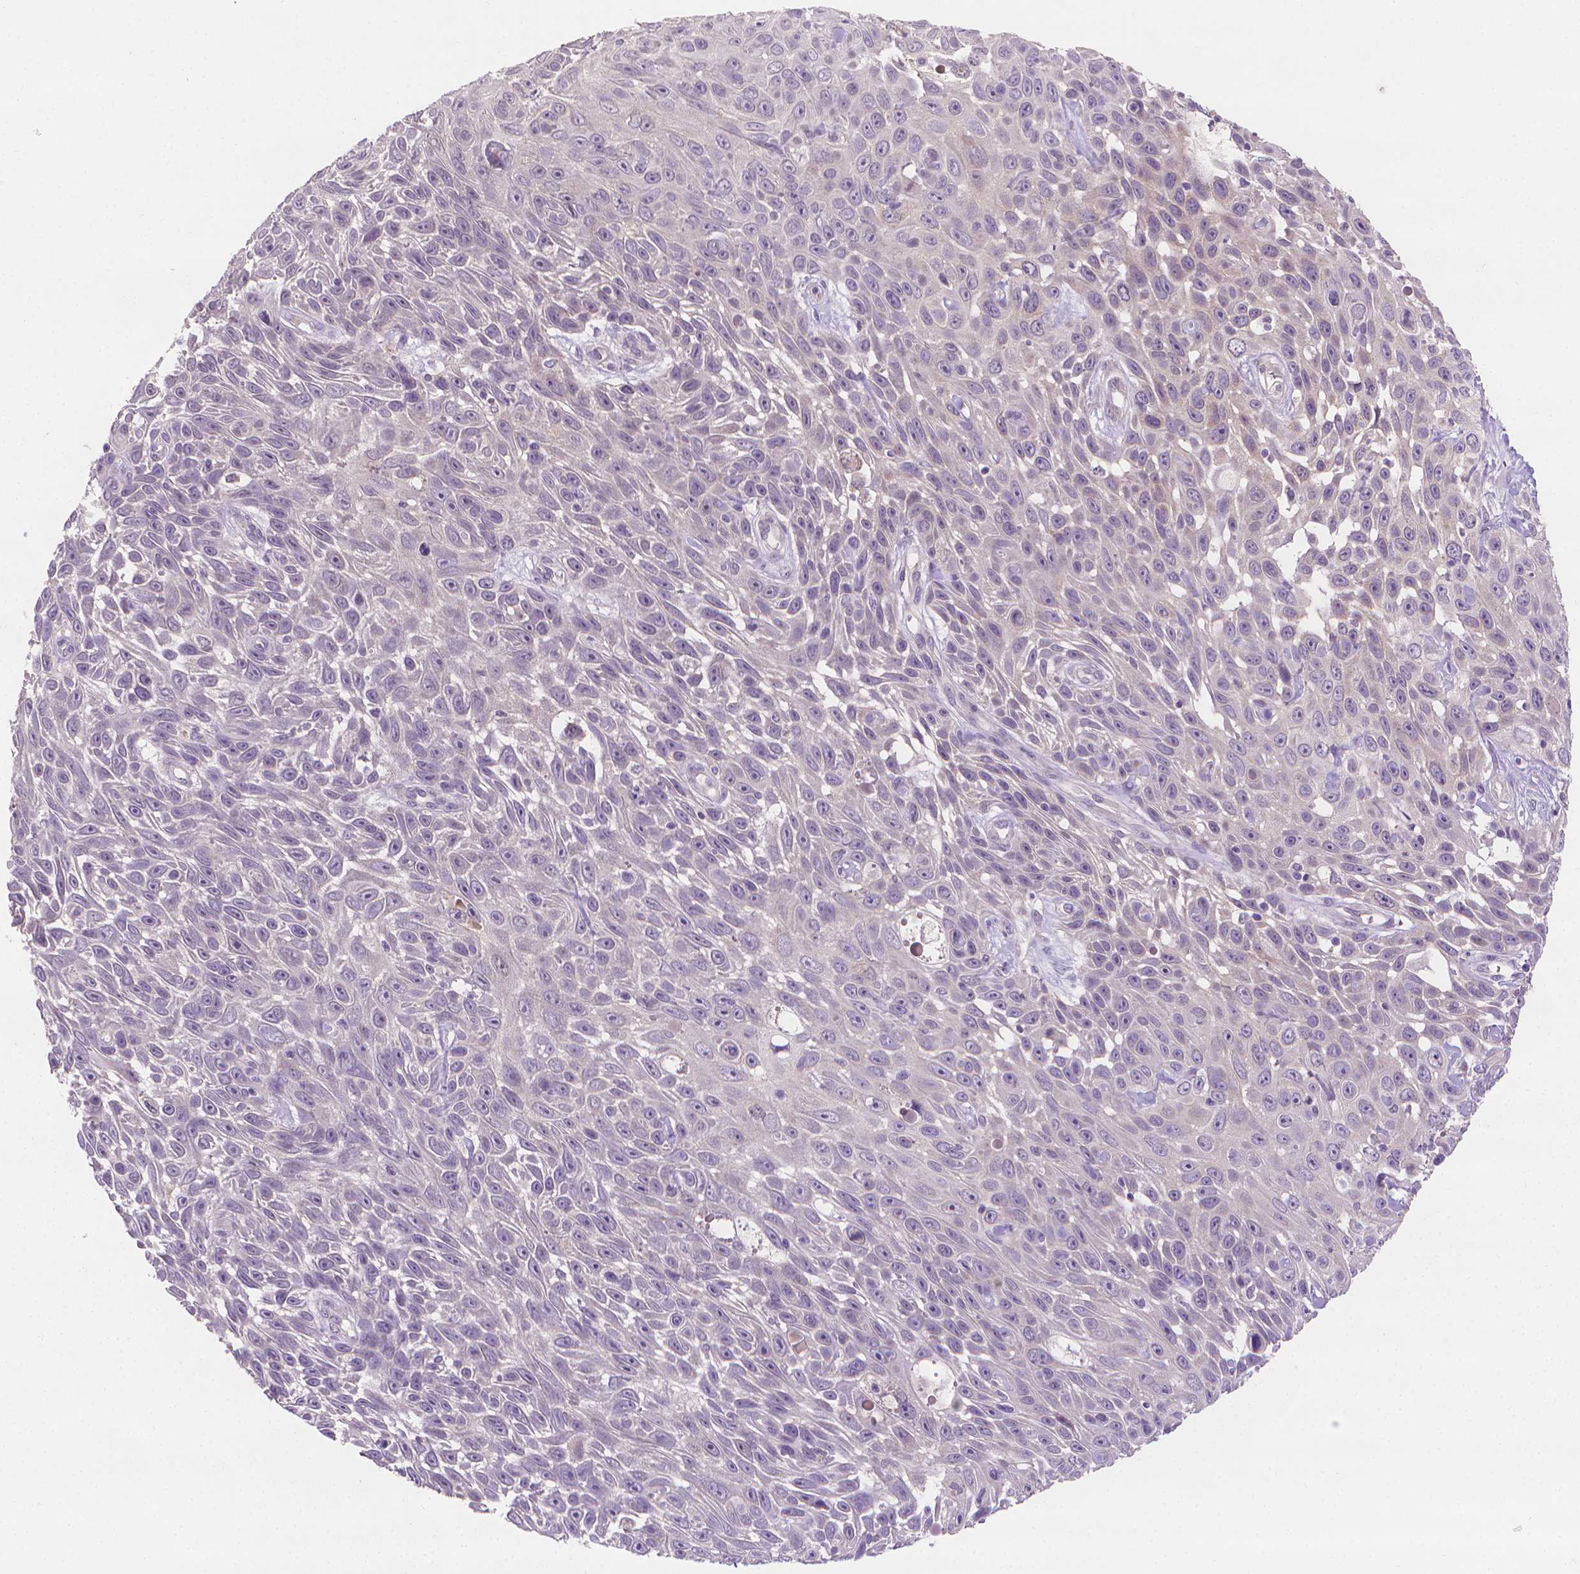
{"staining": {"intensity": "negative", "quantity": "none", "location": "none"}, "tissue": "skin cancer", "cell_type": "Tumor cells", "image_type": "cancer", "snomed": [{"axis": "morphology", "description": "Squamous cell carcinoma, NOS"}, {"axis": "topography", "description": "Skin"}], "caption": "Protein analysis of squamous cell carcinoma (skin) exhibits no significant staining in tumor cells. (Stains: DAB (3,3'-diaminobenzidine) immunohistochemistry with hematoxylin counter stain, Microscopy: brightfield microscopy at high magnification).", "gene": "FASN", "patient": {"sex": "male", "age": 82}}